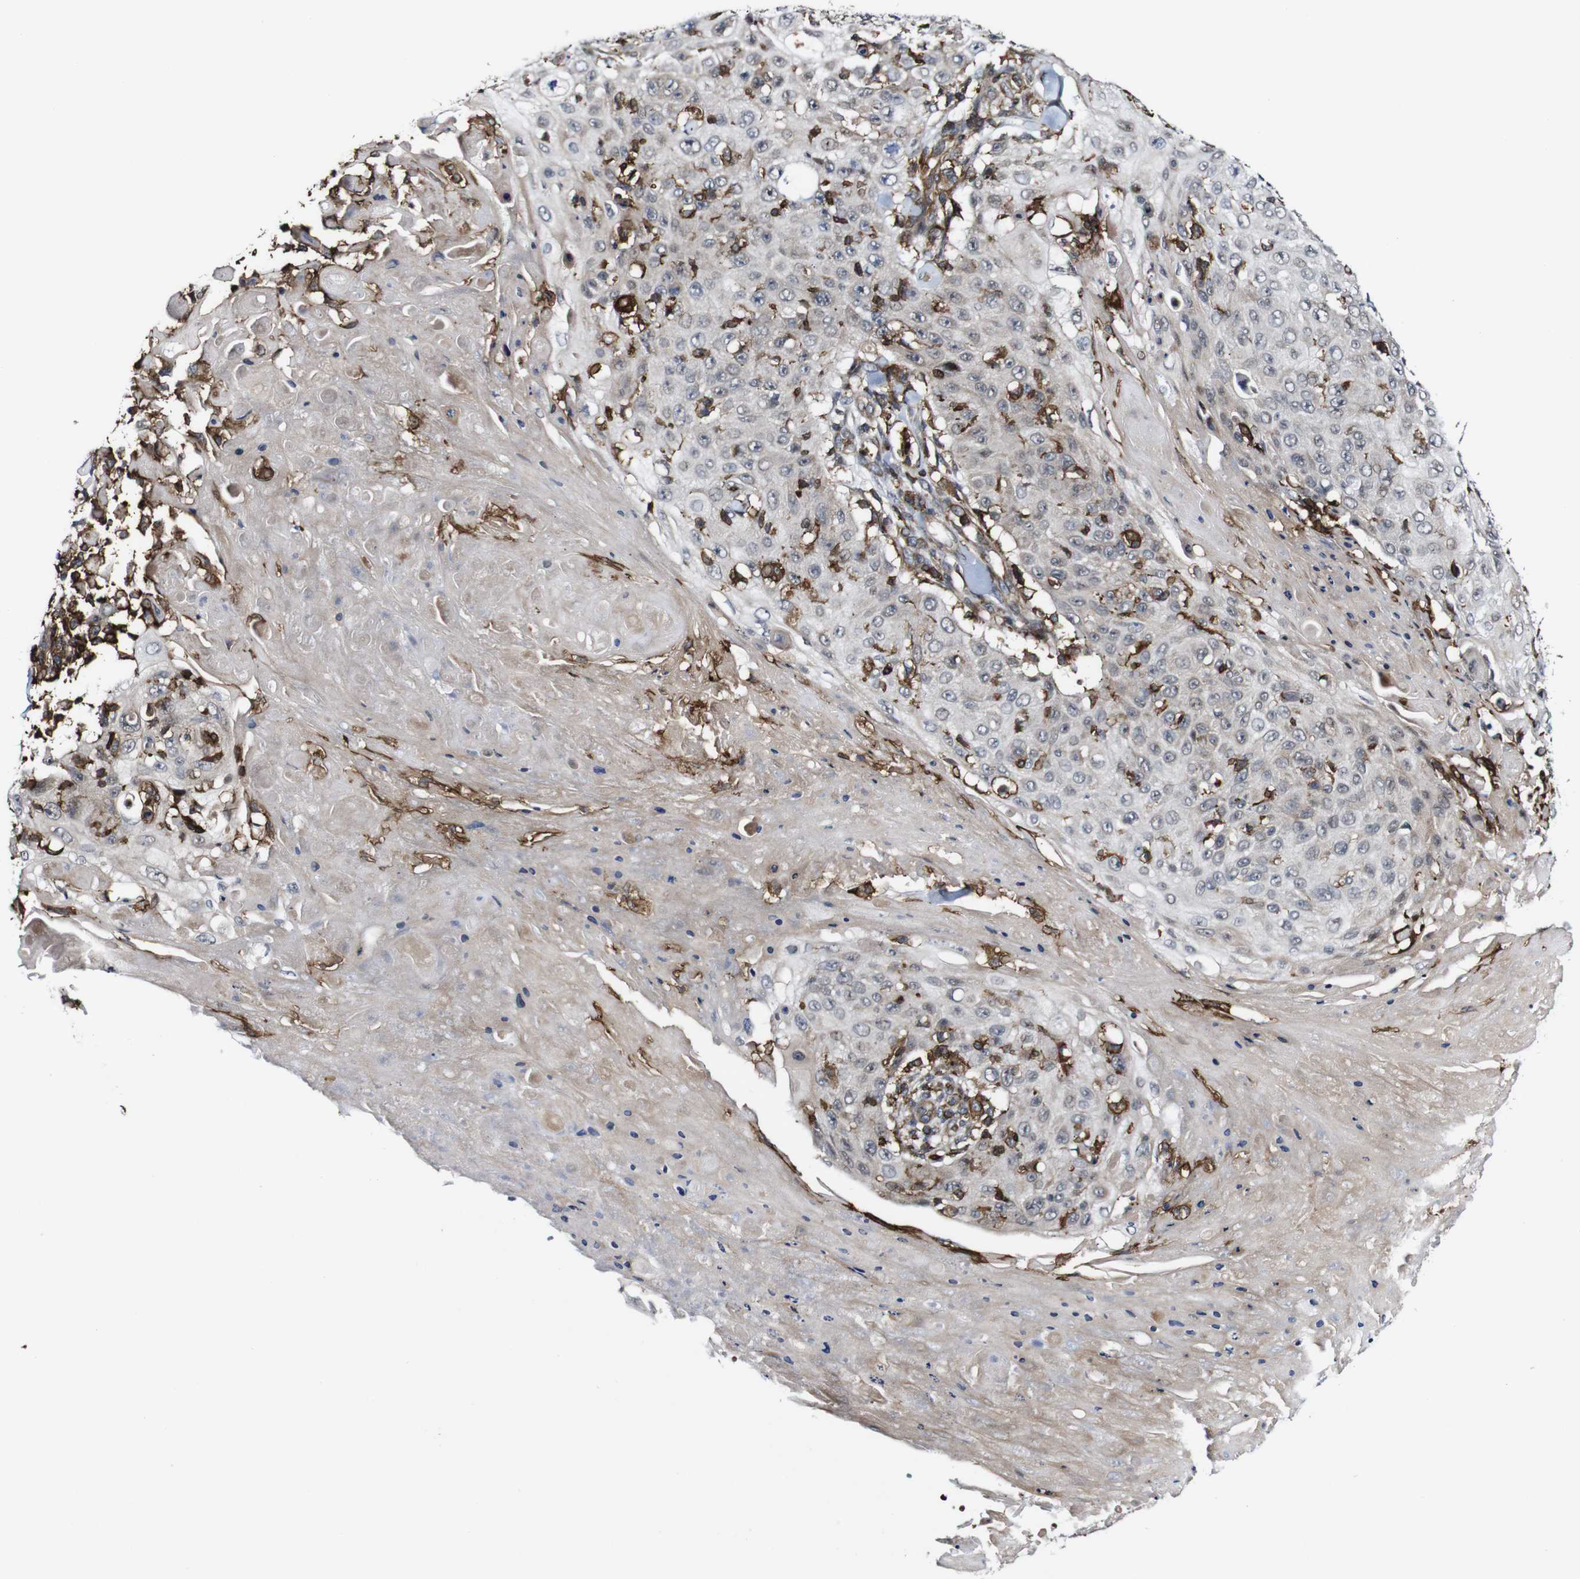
{"staining": {"intensity": "weak", "quantity": ">75%", "location": "cytoplasmic/membranous"}, "tissue": "skin cancer", "cell_type": "Tumor cells", "image_type": "cancer", "snomed": [{"axis": "morphology", "description": "Squamous cell carcinoma, NOS"}, {"axis": "topography", "description": "Skin"}], "caption": "A brown stain labels weak cytoplasmic/membranous expression of a protein in skin cancer tumor cells. Using DAB (3,3'-diaminobenzidine) (brown) and hematoxylin (blue) stains, captured at high magnification using brightfield microscopy.", "gene": "JAK2", "patient": {"sex": "male", "age": 86}}